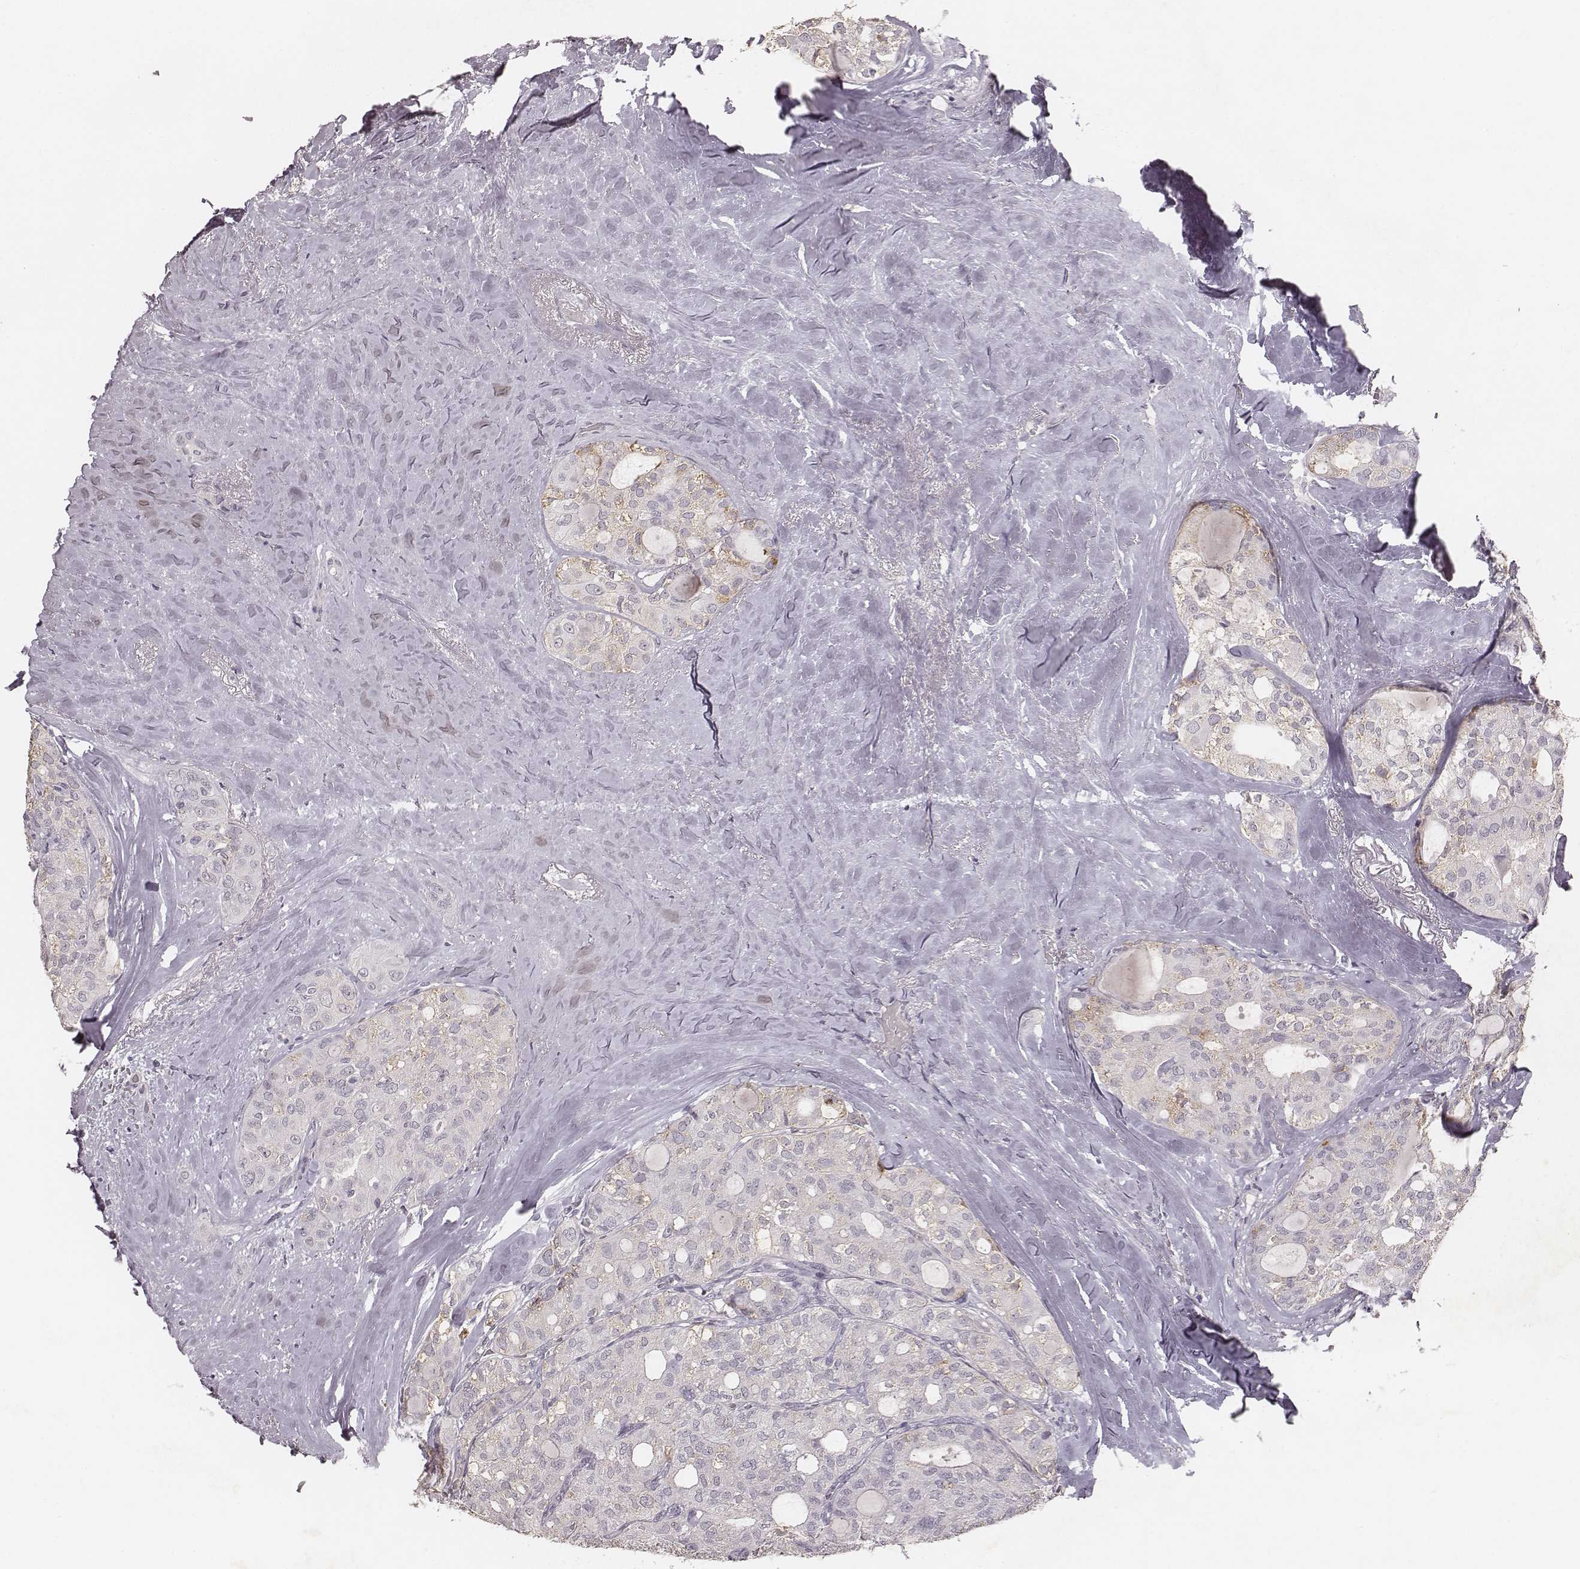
{"staining": {"intensity": "negative", "quantity": "none", "location": "none"}, "tissue": "thyroid cancer", "cell_type": "Tumor cells", "image_type": "cancer", "snomed": [{"axis": "morphology", "description": "Follicular adenoma carcinoma, NOS"}, {"axis": "topography", "description": "Thyroid gland"}], "caption": "Photomicrograph shows no protein positivity in tumor cells of thyroid cancer (follicular adenoma carcinoma) tissue.", "gene": "MADCAM1", "patient": {"sex": "male", "age": 75}}